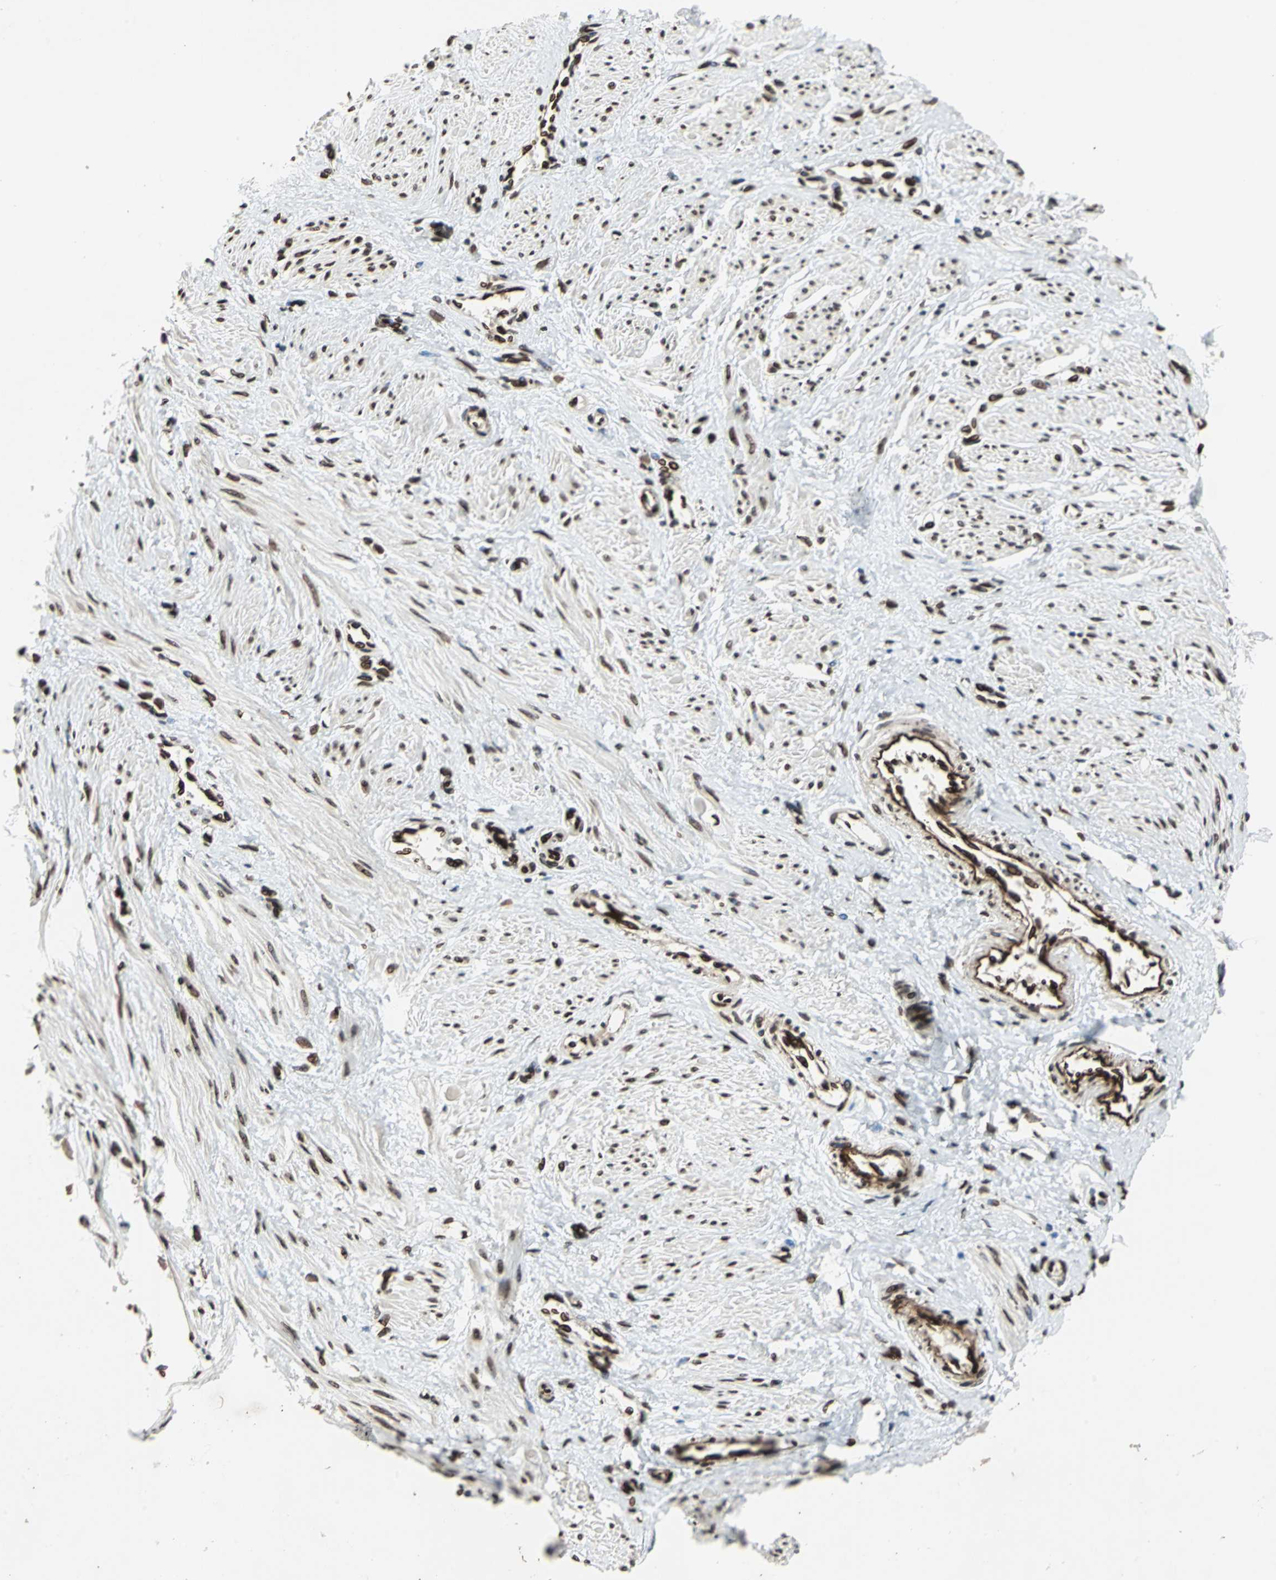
{"staining": {"intensity": "strong", "quantity": ">75%", "location": "nuclear"}, "tissue": "smooth muscle", "cell_type": "Smooth muscle cells", "image_type": "normal", "snomed": [{"axis": "morphology", "description": "Normal tissue, NOS"}, {"axis": "topography", "description": "Smooth muscle"}, {"axis": "topography", "description": "Uterus"}], "caption": "Smooth muscle was stained to show a protein in brown. There is high levels of strong nuclear staining in about >75% of smooth muscle cells. The staining was performed using DAB (3,3'-diaminobenzidine), with brown indicating positive protein expression. Nuclei are stained blue with hematoxylin.", "gene": "ISY1", "patient": {"sex": "female", "age": 39}}